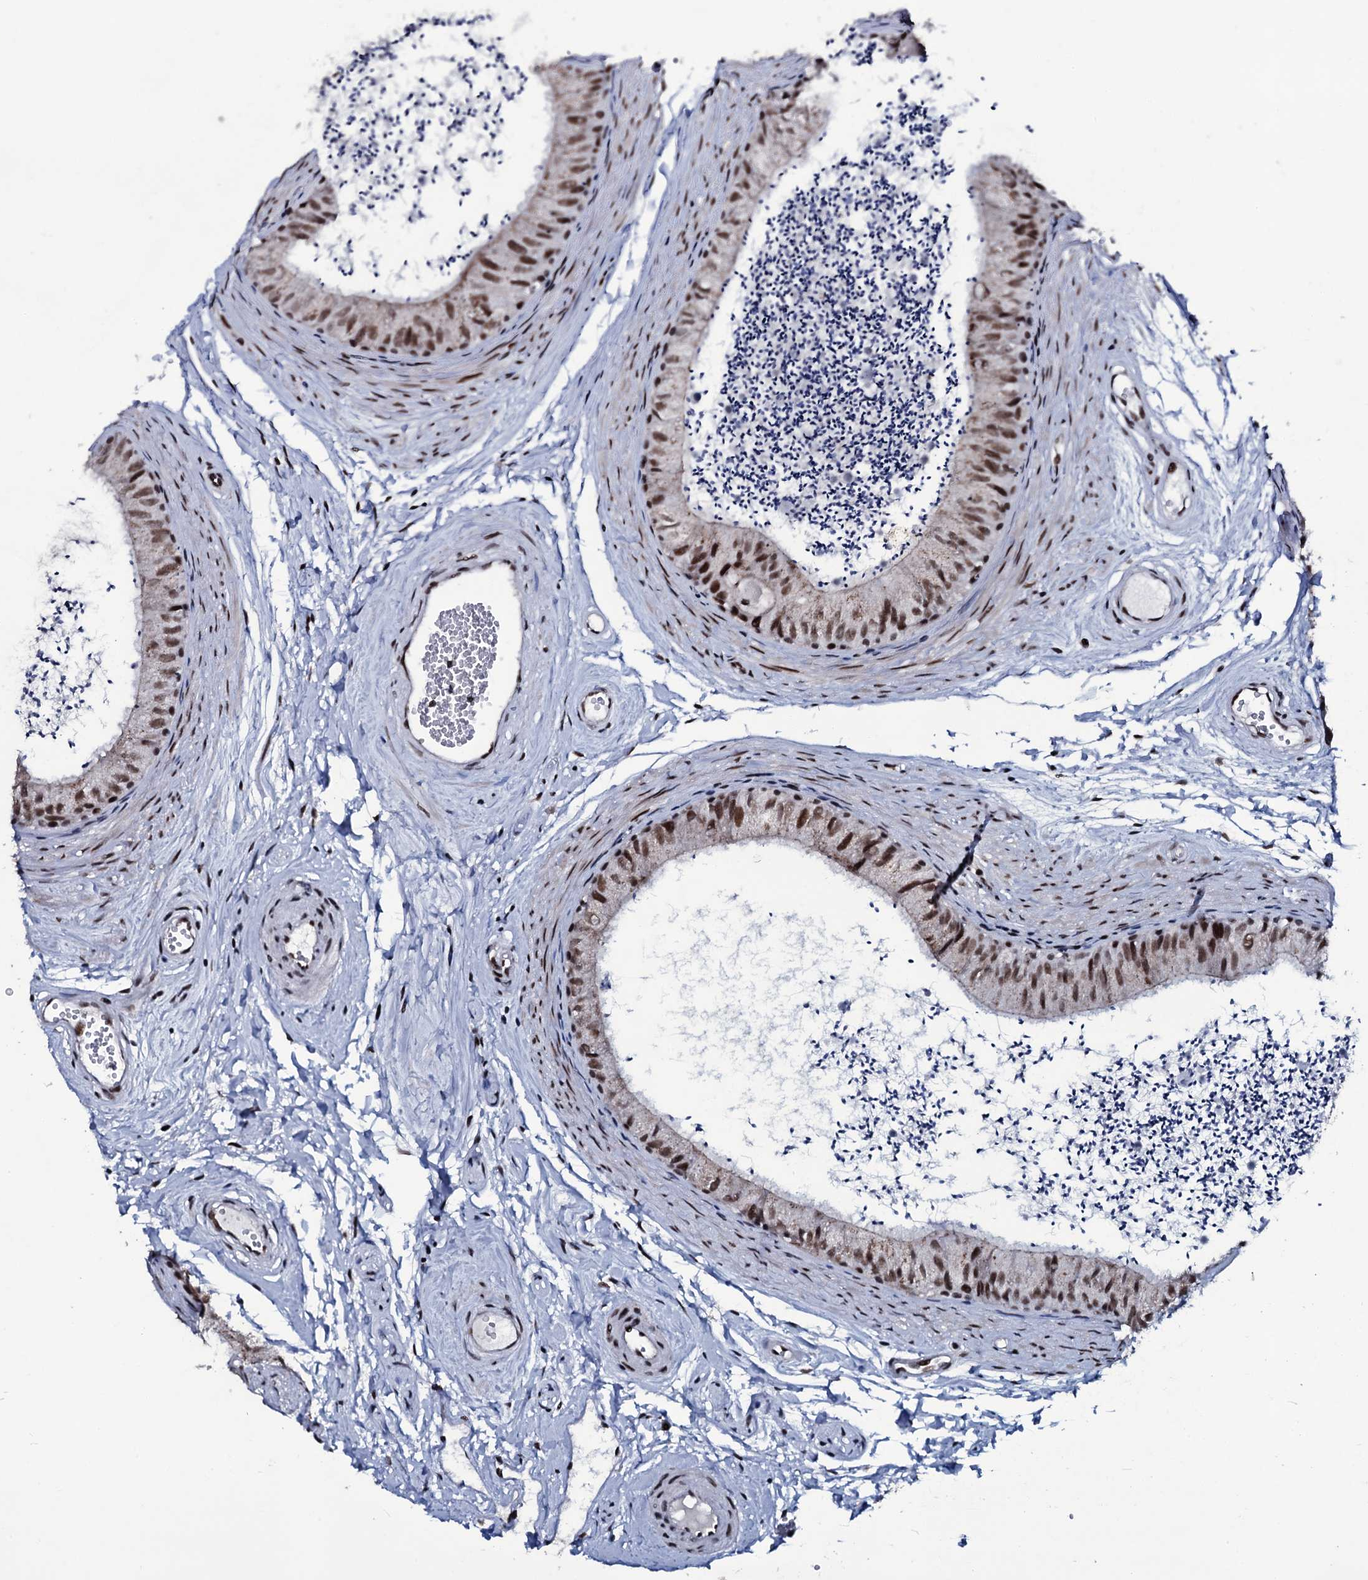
{"staining": {"intensity": "moderate", "quantity": ">75%", "location": "nuclear"}, "tissue": "epididymis", "cell_type": "Glandular cells", "image_type": "normal", "snomed": [{"axis": "morphology", "description": "Normal tissue, NOS"}, {"axis": "topography", "description": "Epididymis"}], "caption": "IHC histopathology image of unremarkable epididymis stained for a protein (brown), which exhibits medium levels of moderate nuclear positivity in approximately >75% of glandular cells.", "gene": "ZMIZ2", "patient": {"sex": "male", "age": 56}}